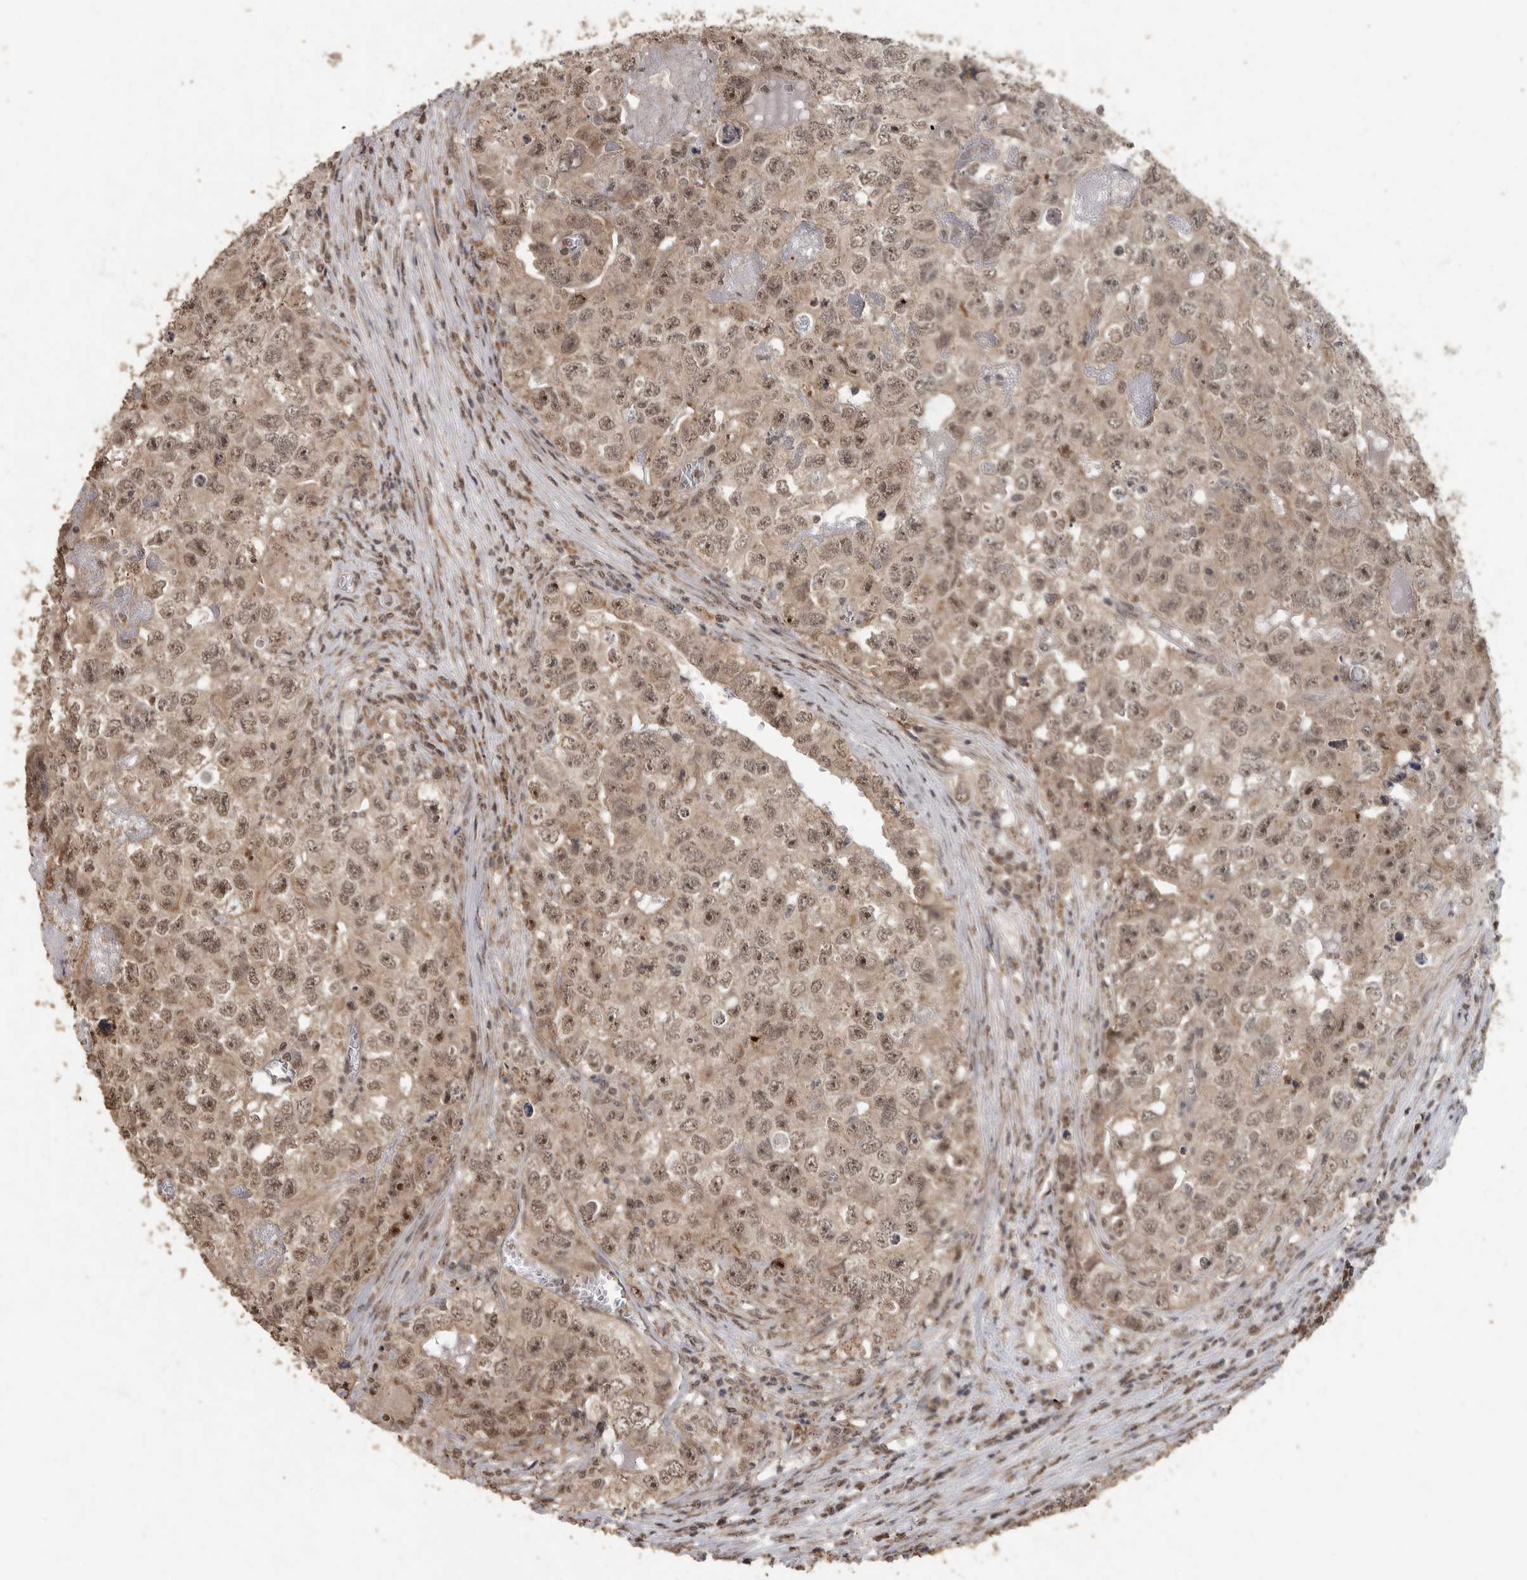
{"staining": {"intensity": "moderate", "quantity": ">75%", "location": "cytoplasmic/membranous,nuclear"}, "tissue": "testis cancer", "cell_type": "Tumor cells", "image_type": "cancer", "snomed": [{"axis": "morphology", "description": "Seminoma, NOS"}, {"axis": "morphology", "description": "Carcinoma, Embryonal, NOS"}, {"axis": "topography", "description": "Testis"}], "caption": "Brown immunohistochemical staining in human testis cancer reveals moderate cytoplasmic/membranous and nuclear positivity in approximately >75% of tumor cells.", "gene": "MAFG", "patient": {"sex": "male", "age": 43}}